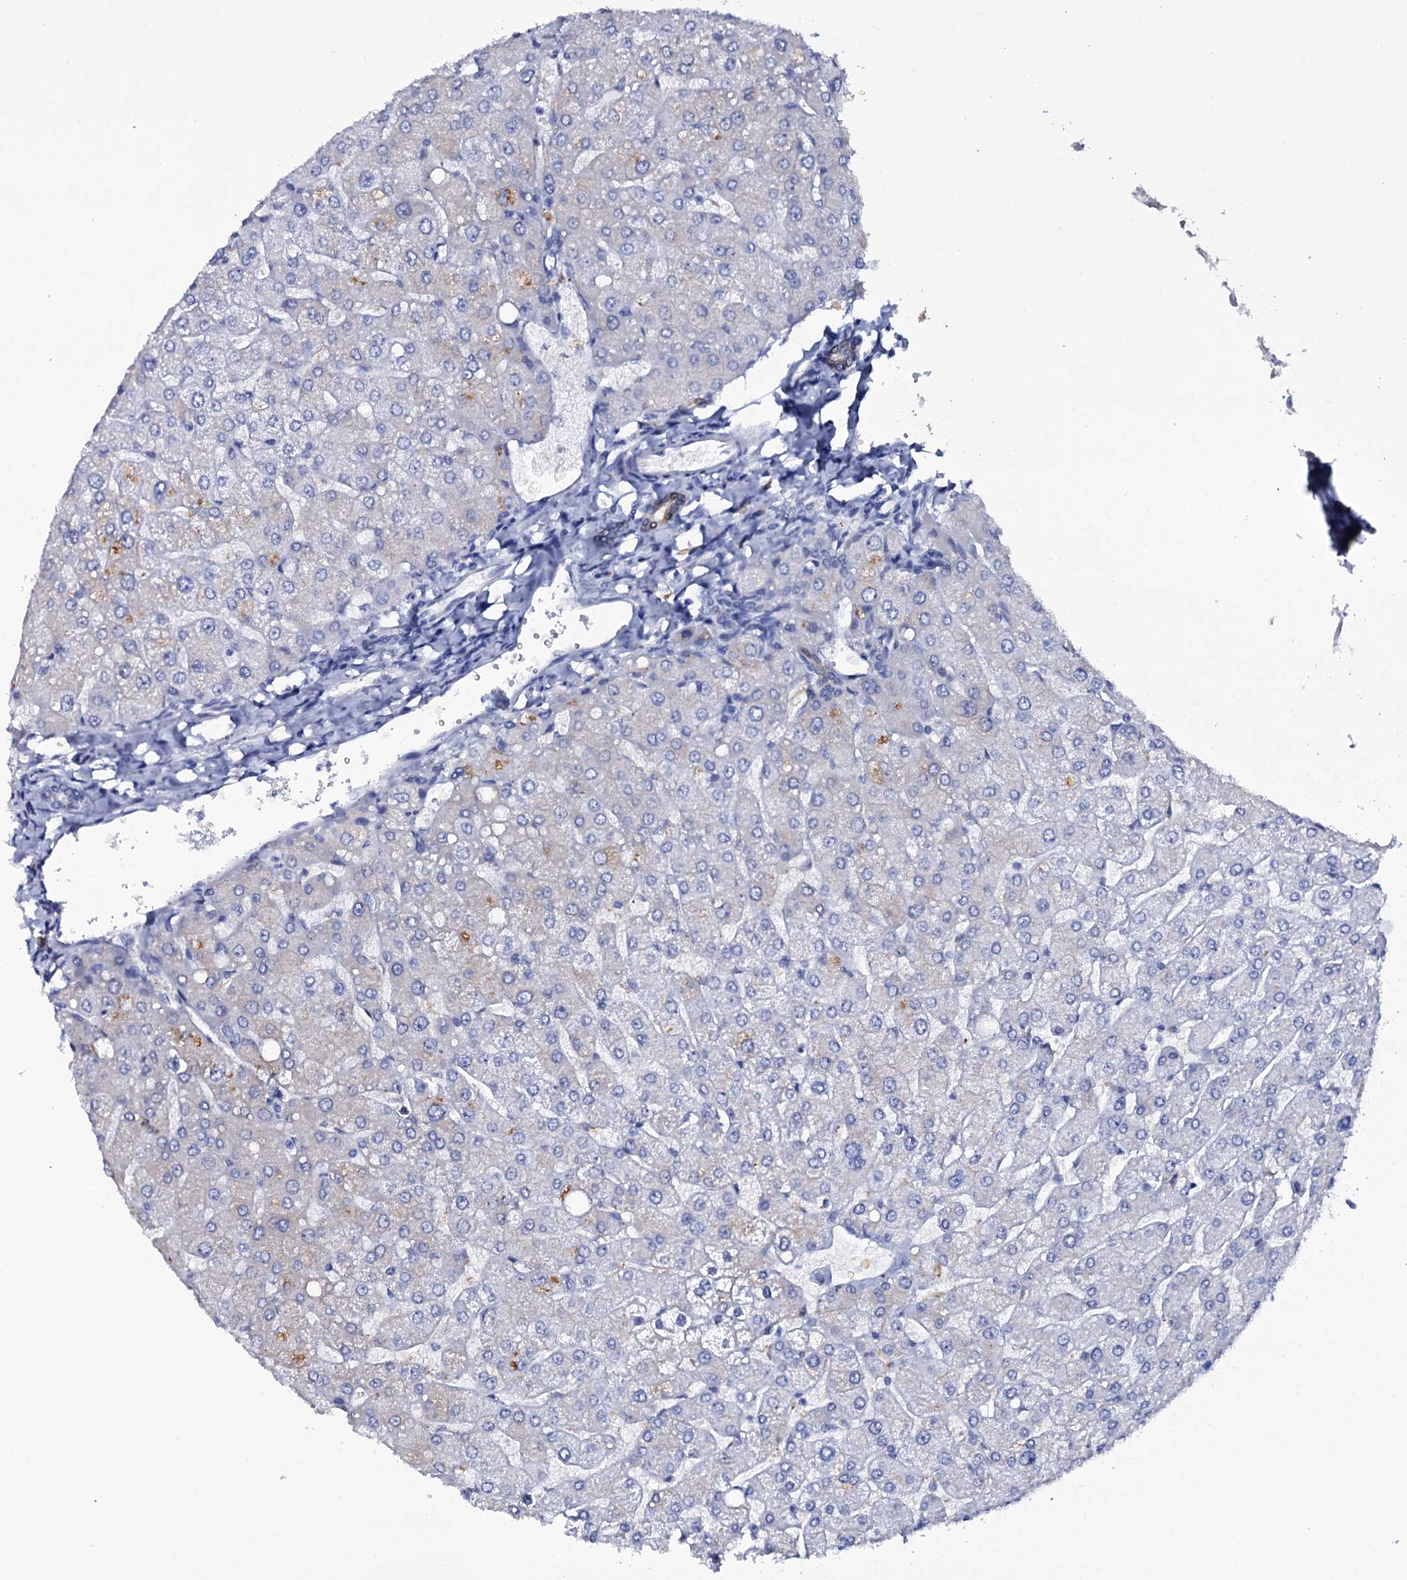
{"staining": {"intensity": "negative", "quantity": "none", "location": "none"}, "tissue": "liver", "cell_type": "Cholangiocytes", "image_type": "normal", "snomed": [{"axis": "morphology", "description": "Normal tissue, NOS"}, {"axis": "topography", "description": "Liver"}], "caption": "Immunohistochemical staining of unremarkable liver demonstrates no significant staining in cholangiocytes.", "gene": "ITPRID2", "patient": {"sex": "male", "age": 55}}